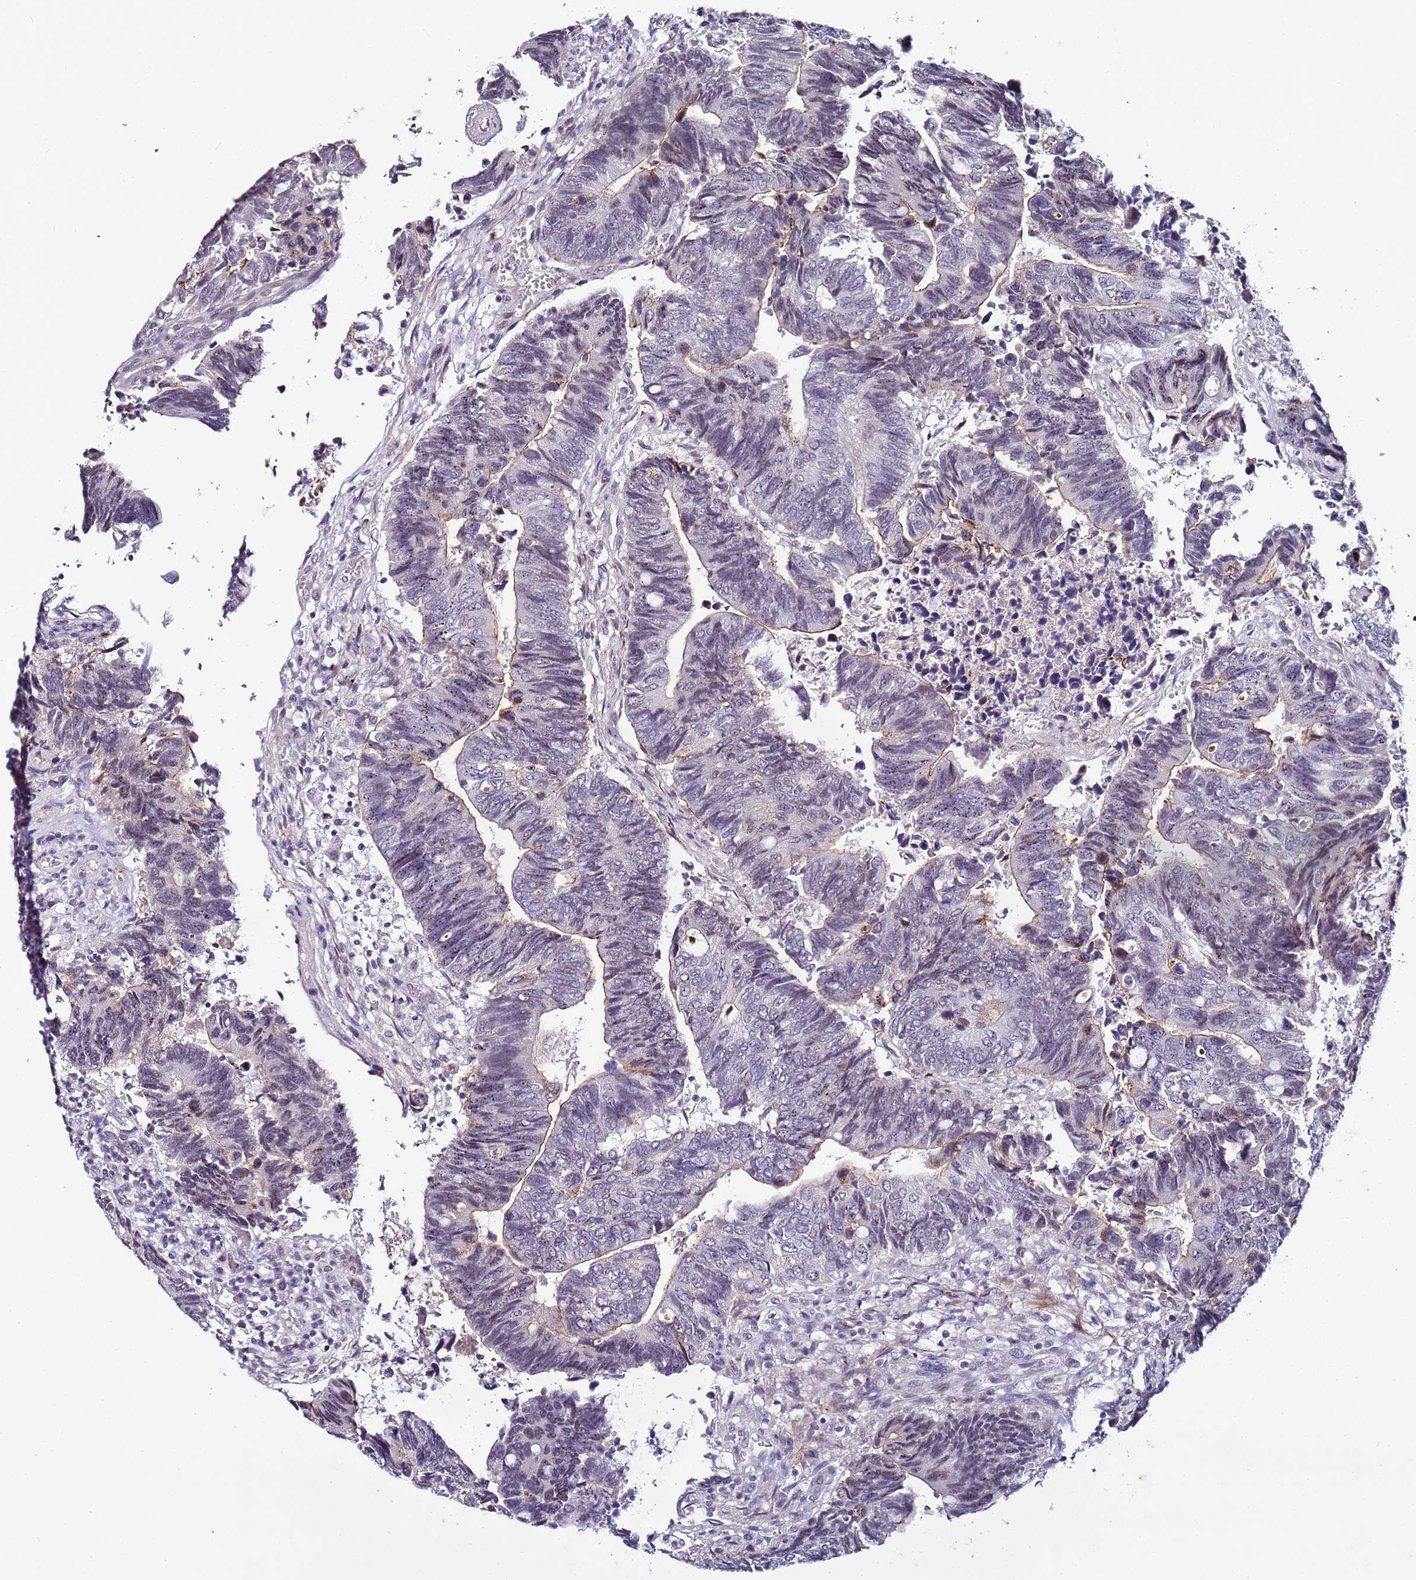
{"staining": {"intensity": "weak", "quantity": "<25%", "location": "cytoplasmic/membranous,nuclear"}, "tissue": "colorectal cancer", "cell_type": "Tumor cells", "image_type": "cancer", "snomed": [{"axis": "morphology", "description": "Adenocarcinoma, NOS"}, {"axis": "topography", "description": "Colon"}], "caption": "Tumor cells show no significant protein positivity in adenocarcinoma (colorectal).", "gene": "PSMA7", "patient": {"sex": "male", "age": 87}}